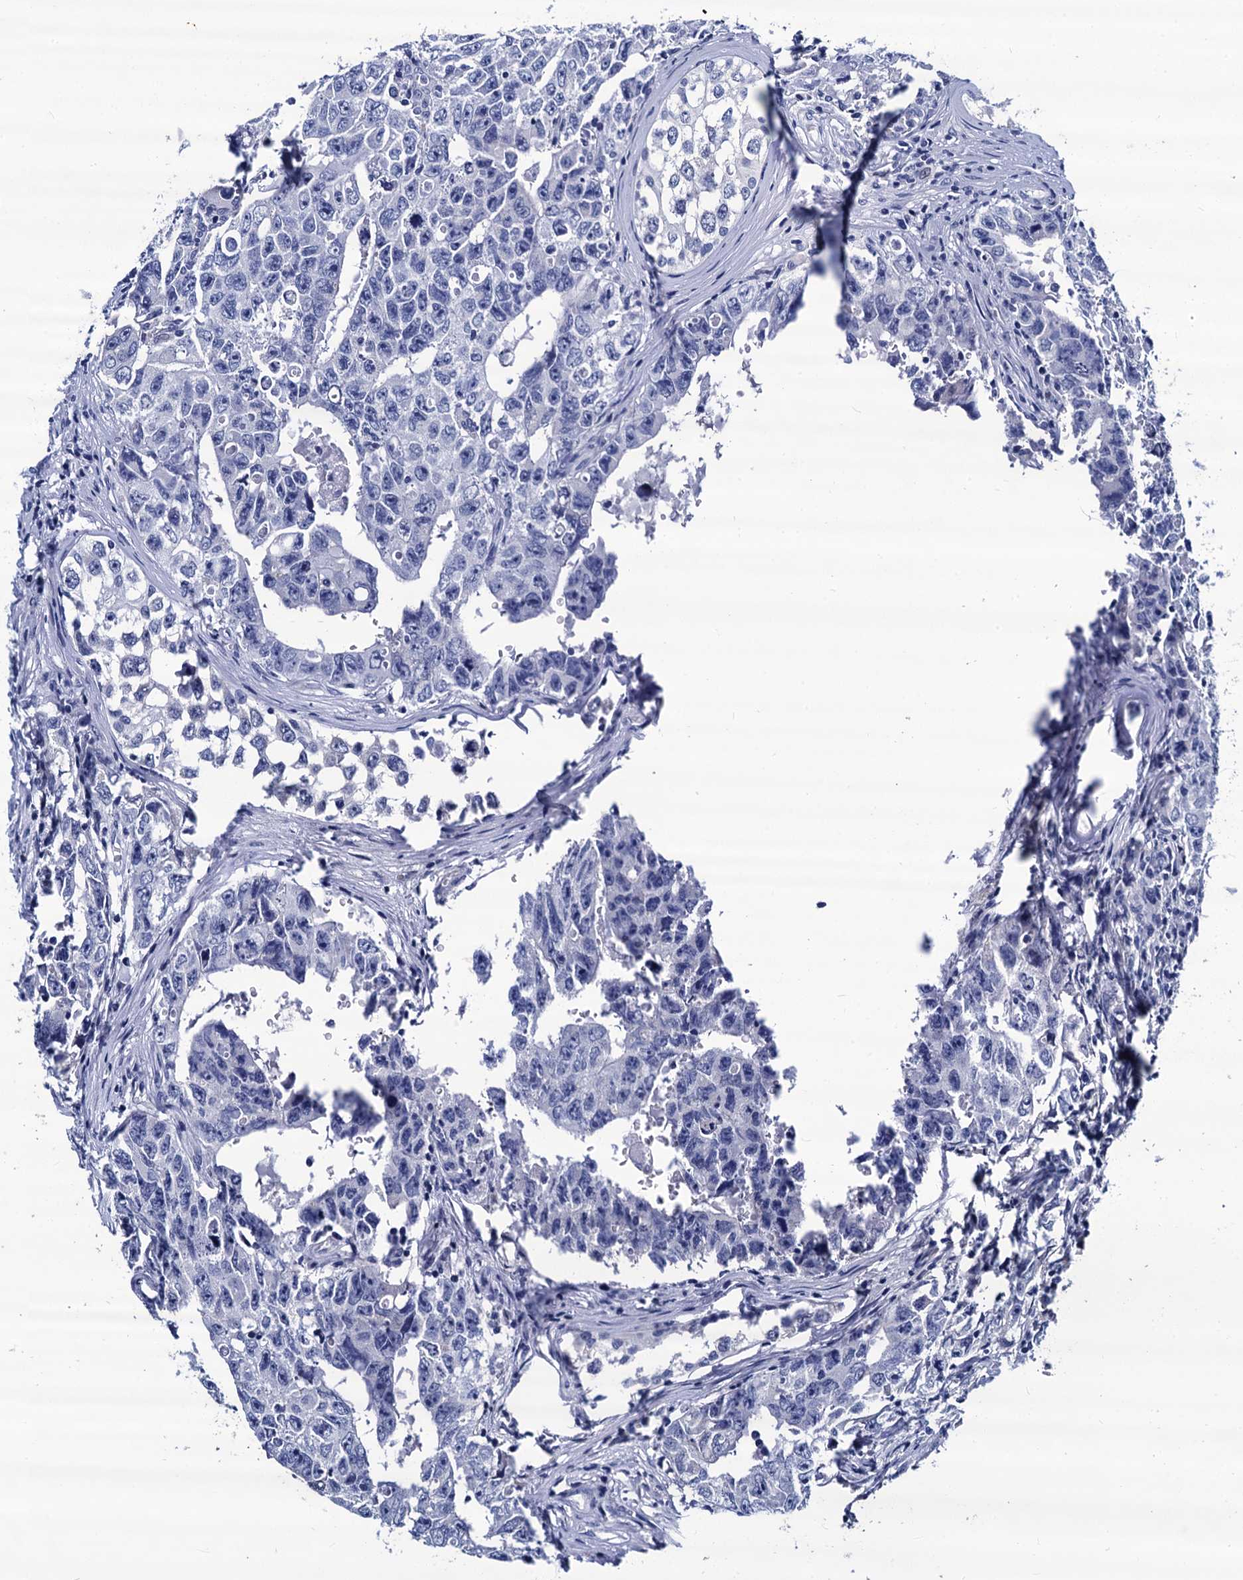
{"staining": {"intensity": "negative", "quantity": "none", "location": "none"}, "tissue": "testis cancer", "cell_type": "Tumor cells", "image_type": "cancer", "snomed": [{"axis": "morphology", "description": "Carcinoma, Embryonal, NOS"}, {"axis": "topography", "description": "Testis"}], "caption": "The micrograph shows no staining of tumor cells in testis cancer (embryonal carcinoma).", "gene": "LRRC30", "patient": {"sex": "male", "age": 17}}